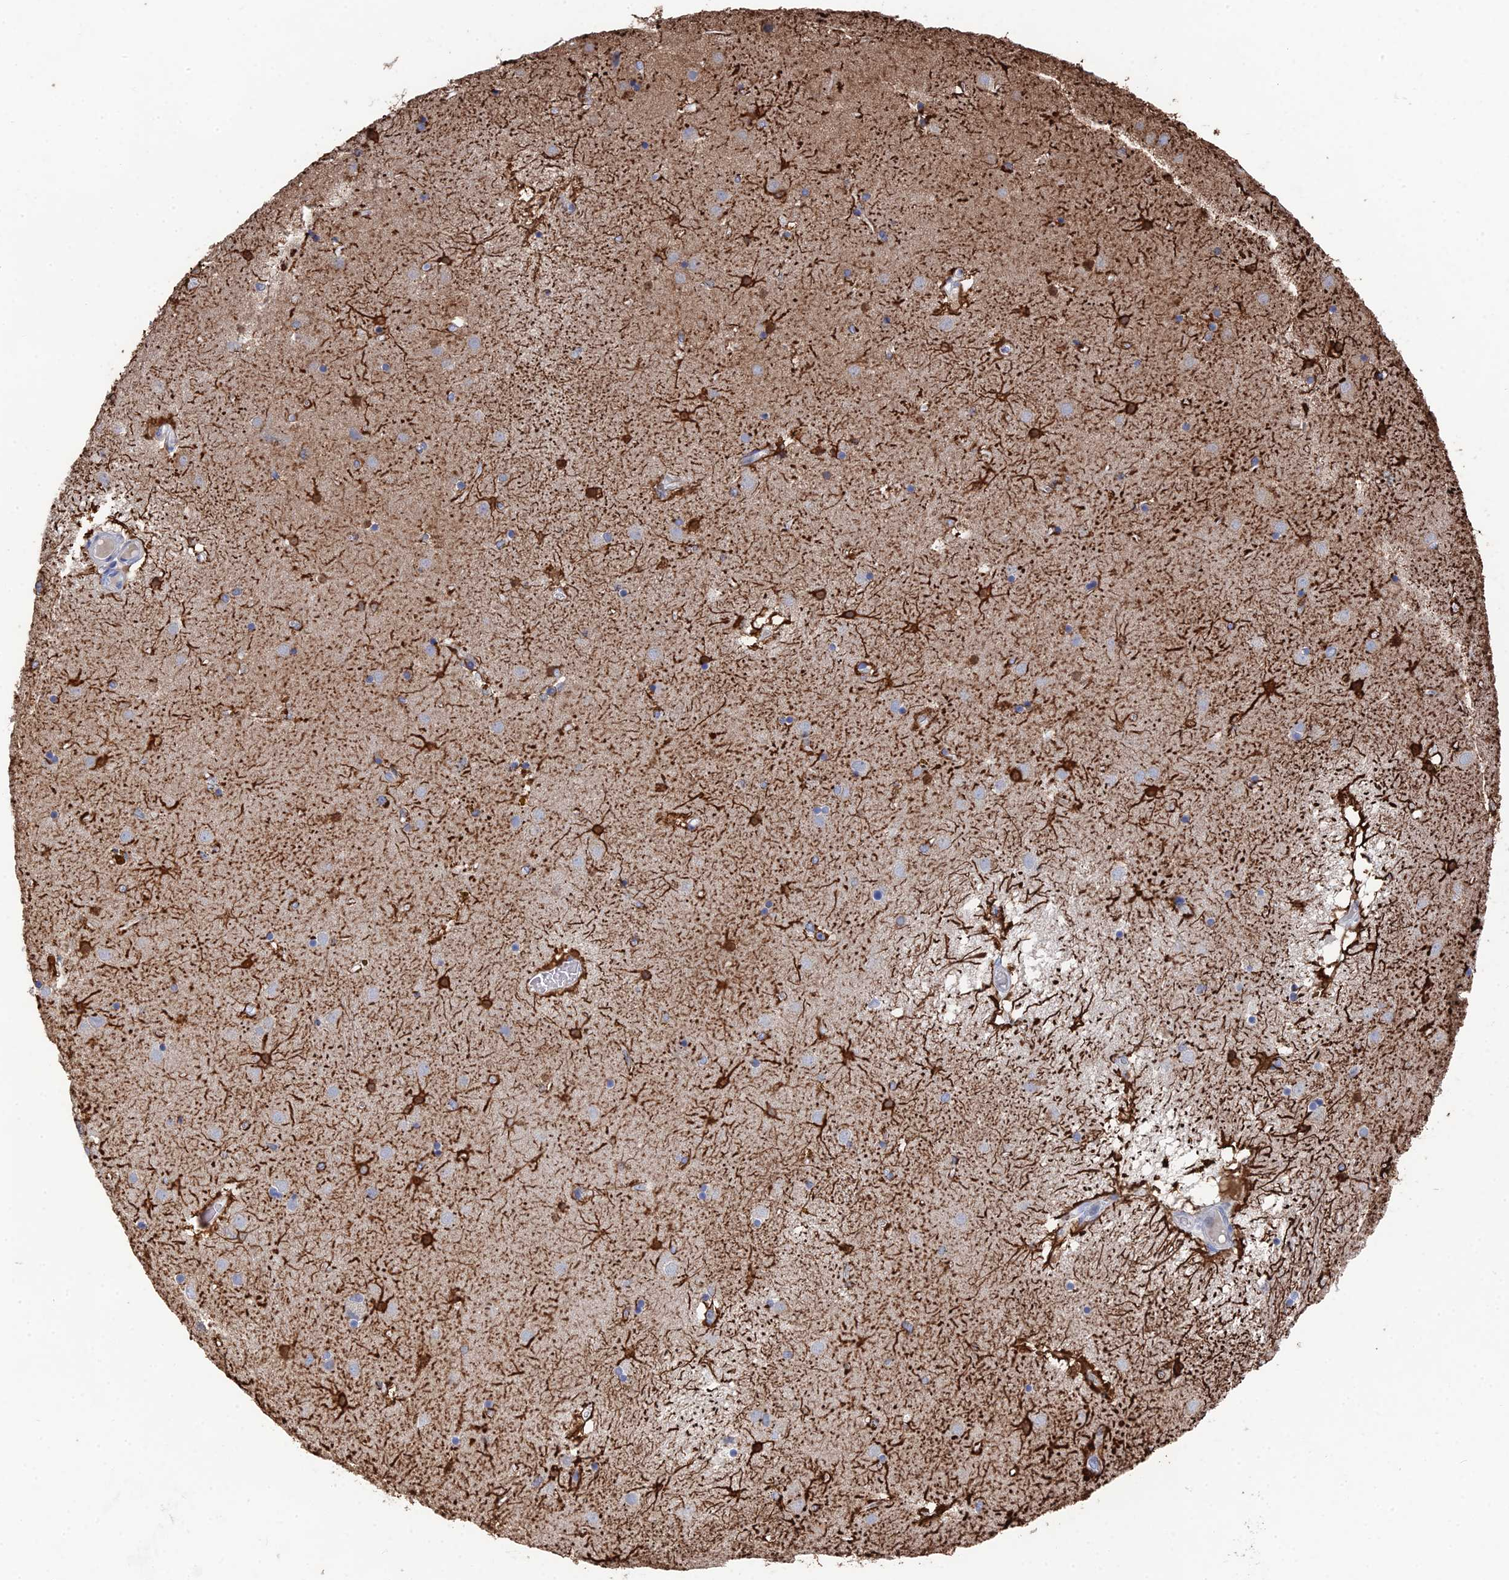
{"staining": {"intensity": "strong", "quantity": "<25%", "location": "cytoplasmic/membranous,nuclear"}, "tissue": "caudate", "cell_type": "Glial cells", "image_type": "normal", "snomed": [{"axis": "morphology", "description": "Normal tissue, NOS"}, {"axis": "topography", "description": "Lateral ventricle wall"}], "caption": "Protein expression analysis of benign human caudate reveals strong cytoplasmic/membranous,nuclear expression in approximately <25% of glial cells. (Stains: DAB in brown, nuclei in blue, Microscopy: brightfield microscopy at high magnification).", "gene": "GFAP", "patient": {"sex": "male", "age": 70}}